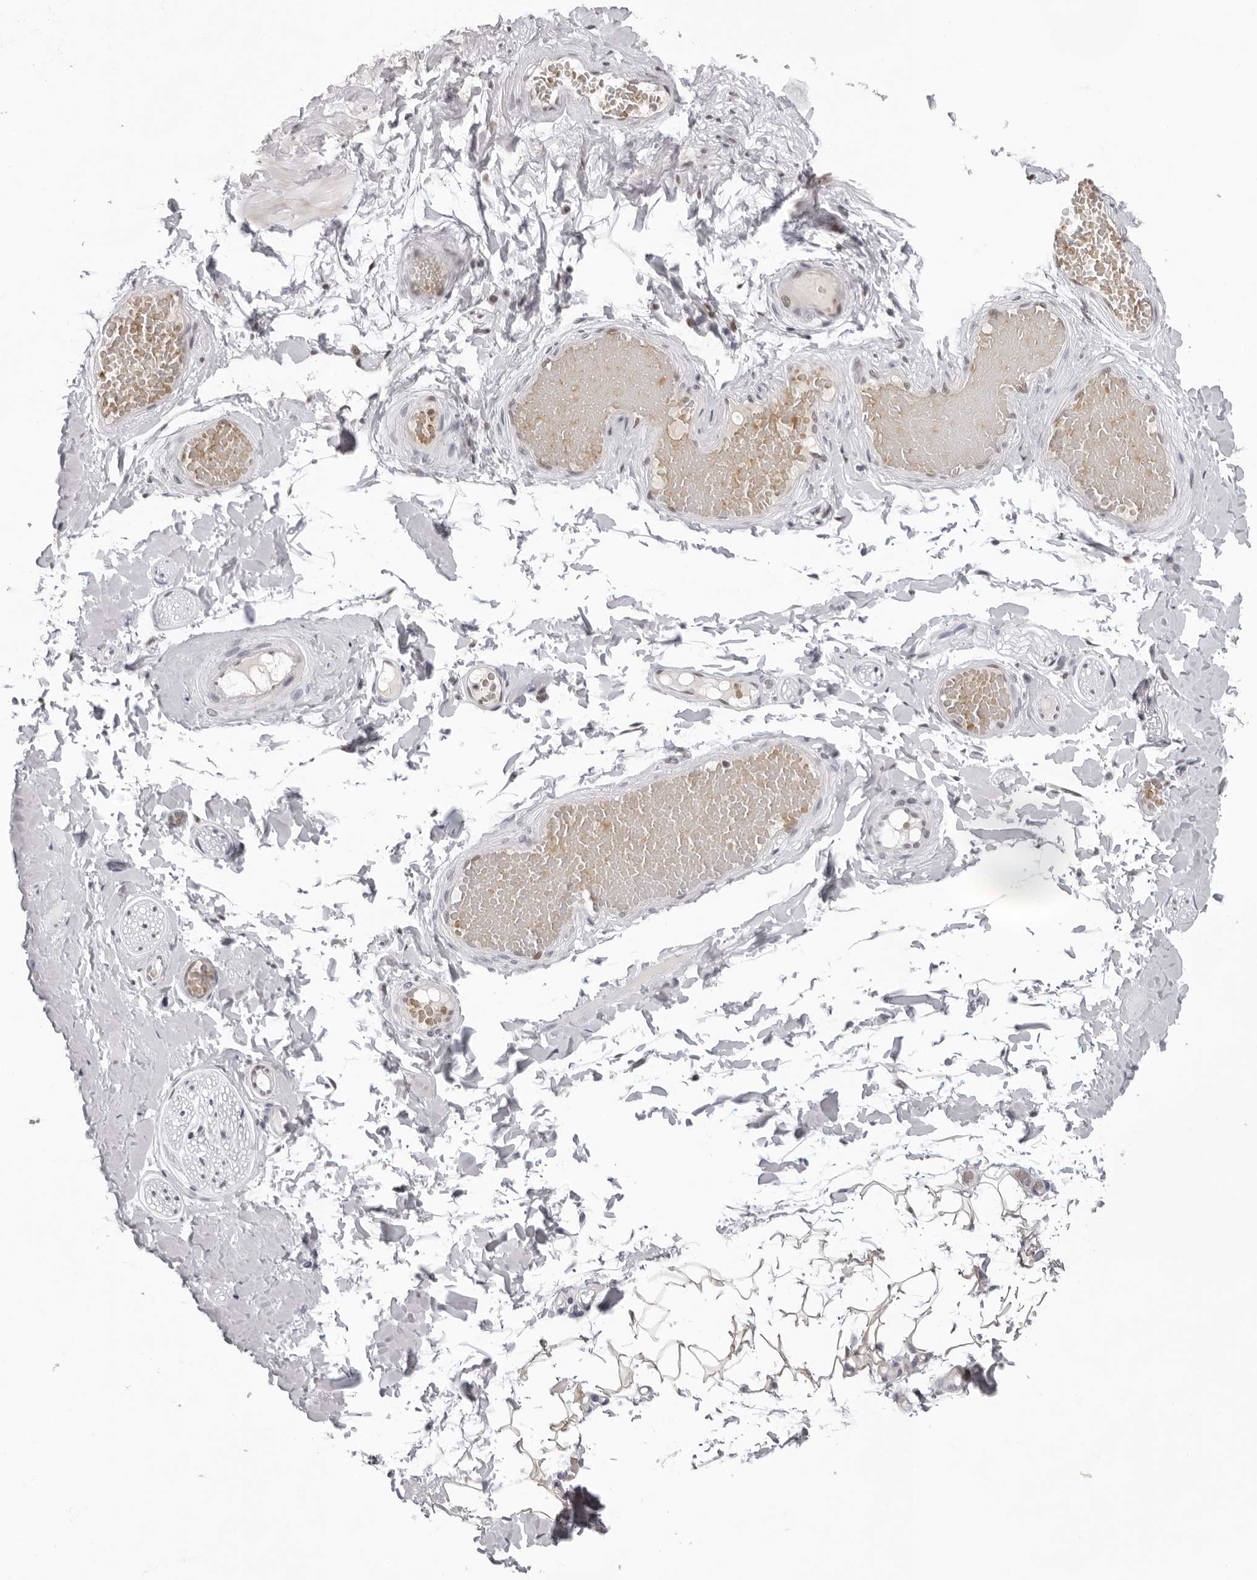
{"staining": {"intensity": "negative", "quantity": "none", "location": "none"}, "tissue": "adipose tissue", "cell_type": "Adipocytes", "image_type": "normal", "snomed": [{"axis": "morphology", "description": "Normal tissue, NOS"}, {"axis": "topography", "description": "Adipose tissue"}, {"axis": "topography", "description": "Vascular tissue"}, {"axis": "topography", "description": "Peripheral nerve tissue"}], "caption": "The immunohistochemistry photomicrograph has no significant staining in adipocytes of adipose tissue. (DAB (3,3'-diaminobenzidine) immunohistochemistry (IHC), high magnification).", "gene": "USP1", "patient": {"sex": "male", "age": 25}}